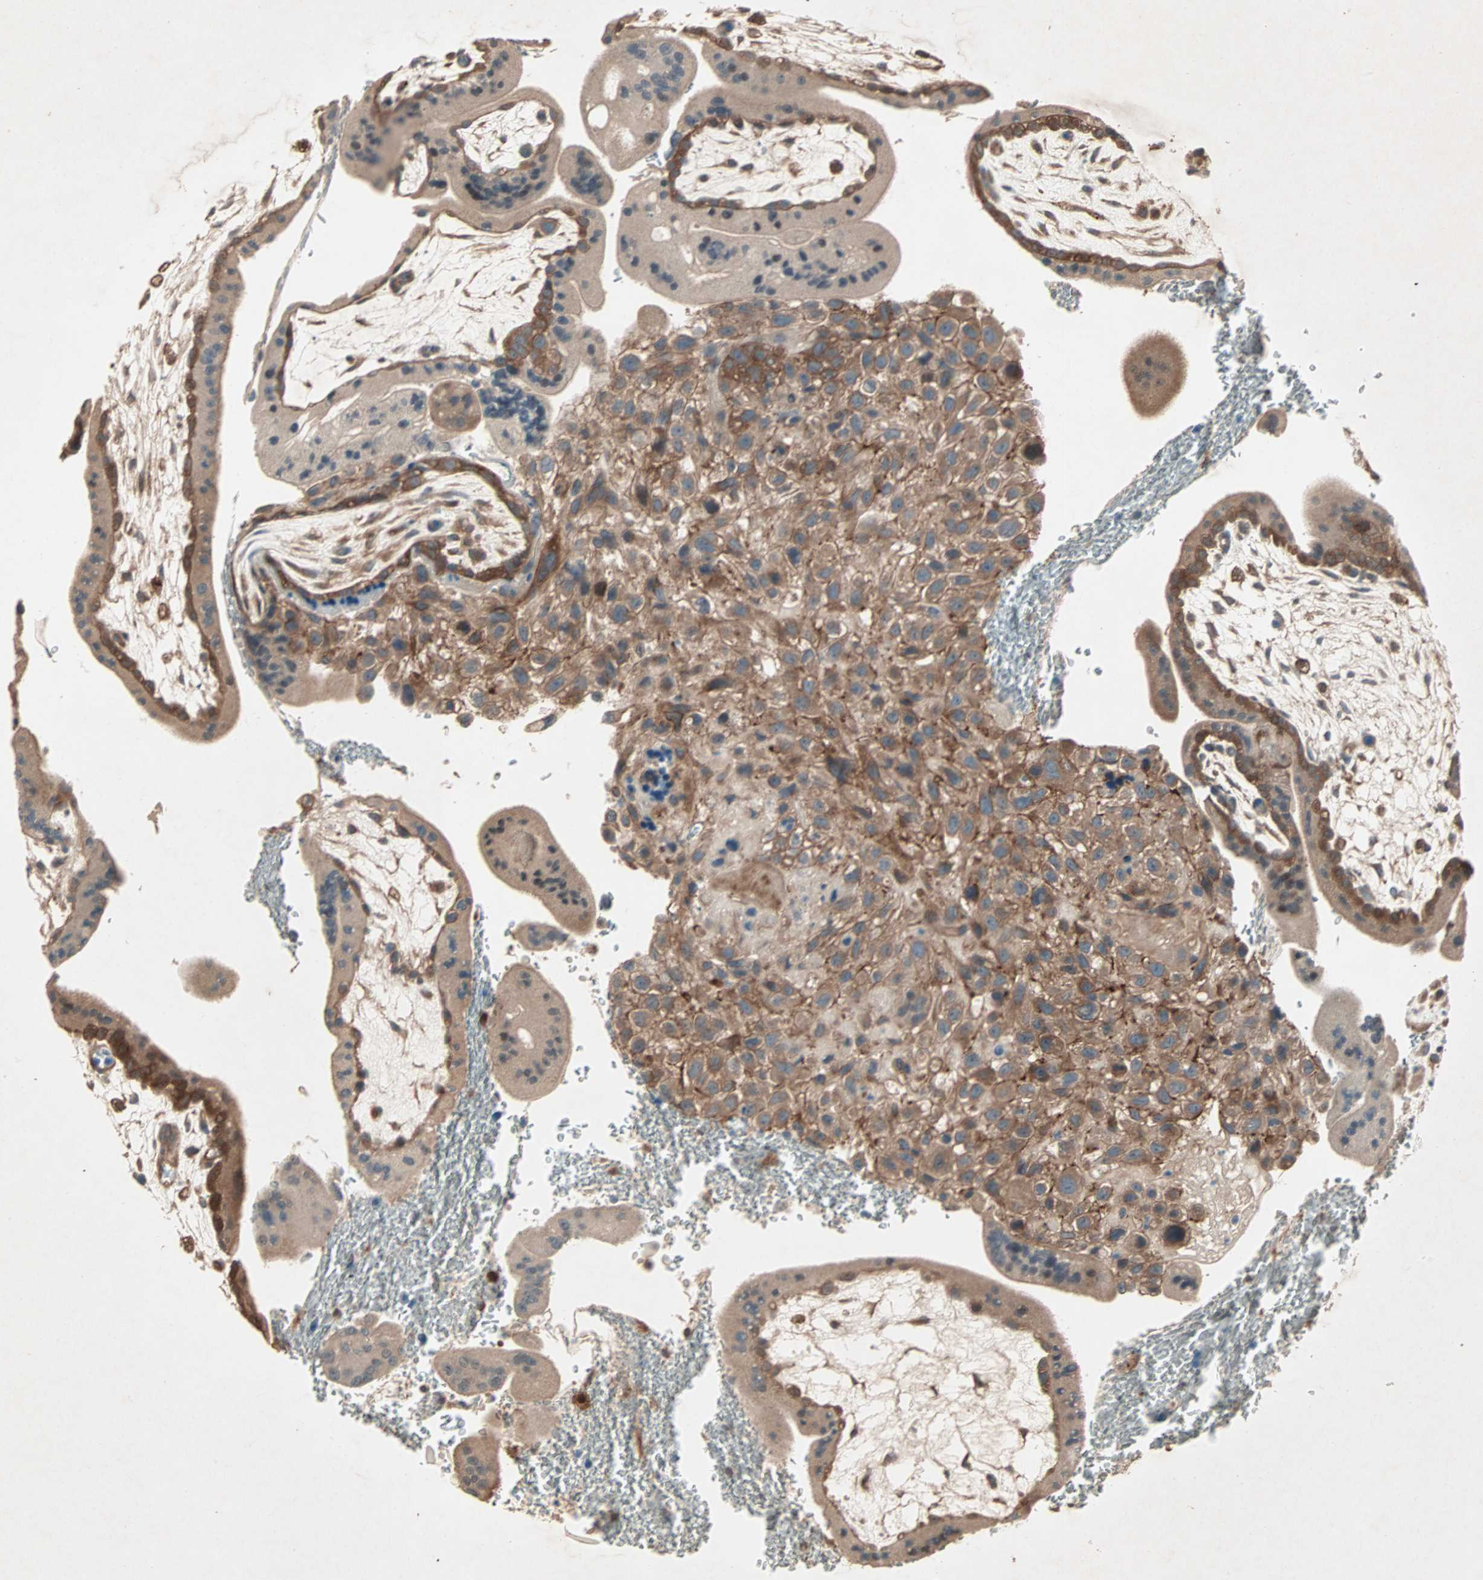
{"staining": {"intensity": "moderate", "quantity": ">75%", "location": "cytoplasmic/membranous"}, "tissue": "placenta", "cell_type": "Decidual cells", "image_type": "normal", "snomed": [{"axis": "morphology", "description": "Normal tissue, NOS"}, {"axis": "topography", "description": "Placenta"}], "caption": "DAB (3,3'-diaminobenzidine) immunohistochemical staining of unremarkable human placenta displays moderate cytoplasmic/membranous protein expression in about >75% of decidual cells.", "gene": "SDSL", "patient": {"sex": "female", "age": 35}}